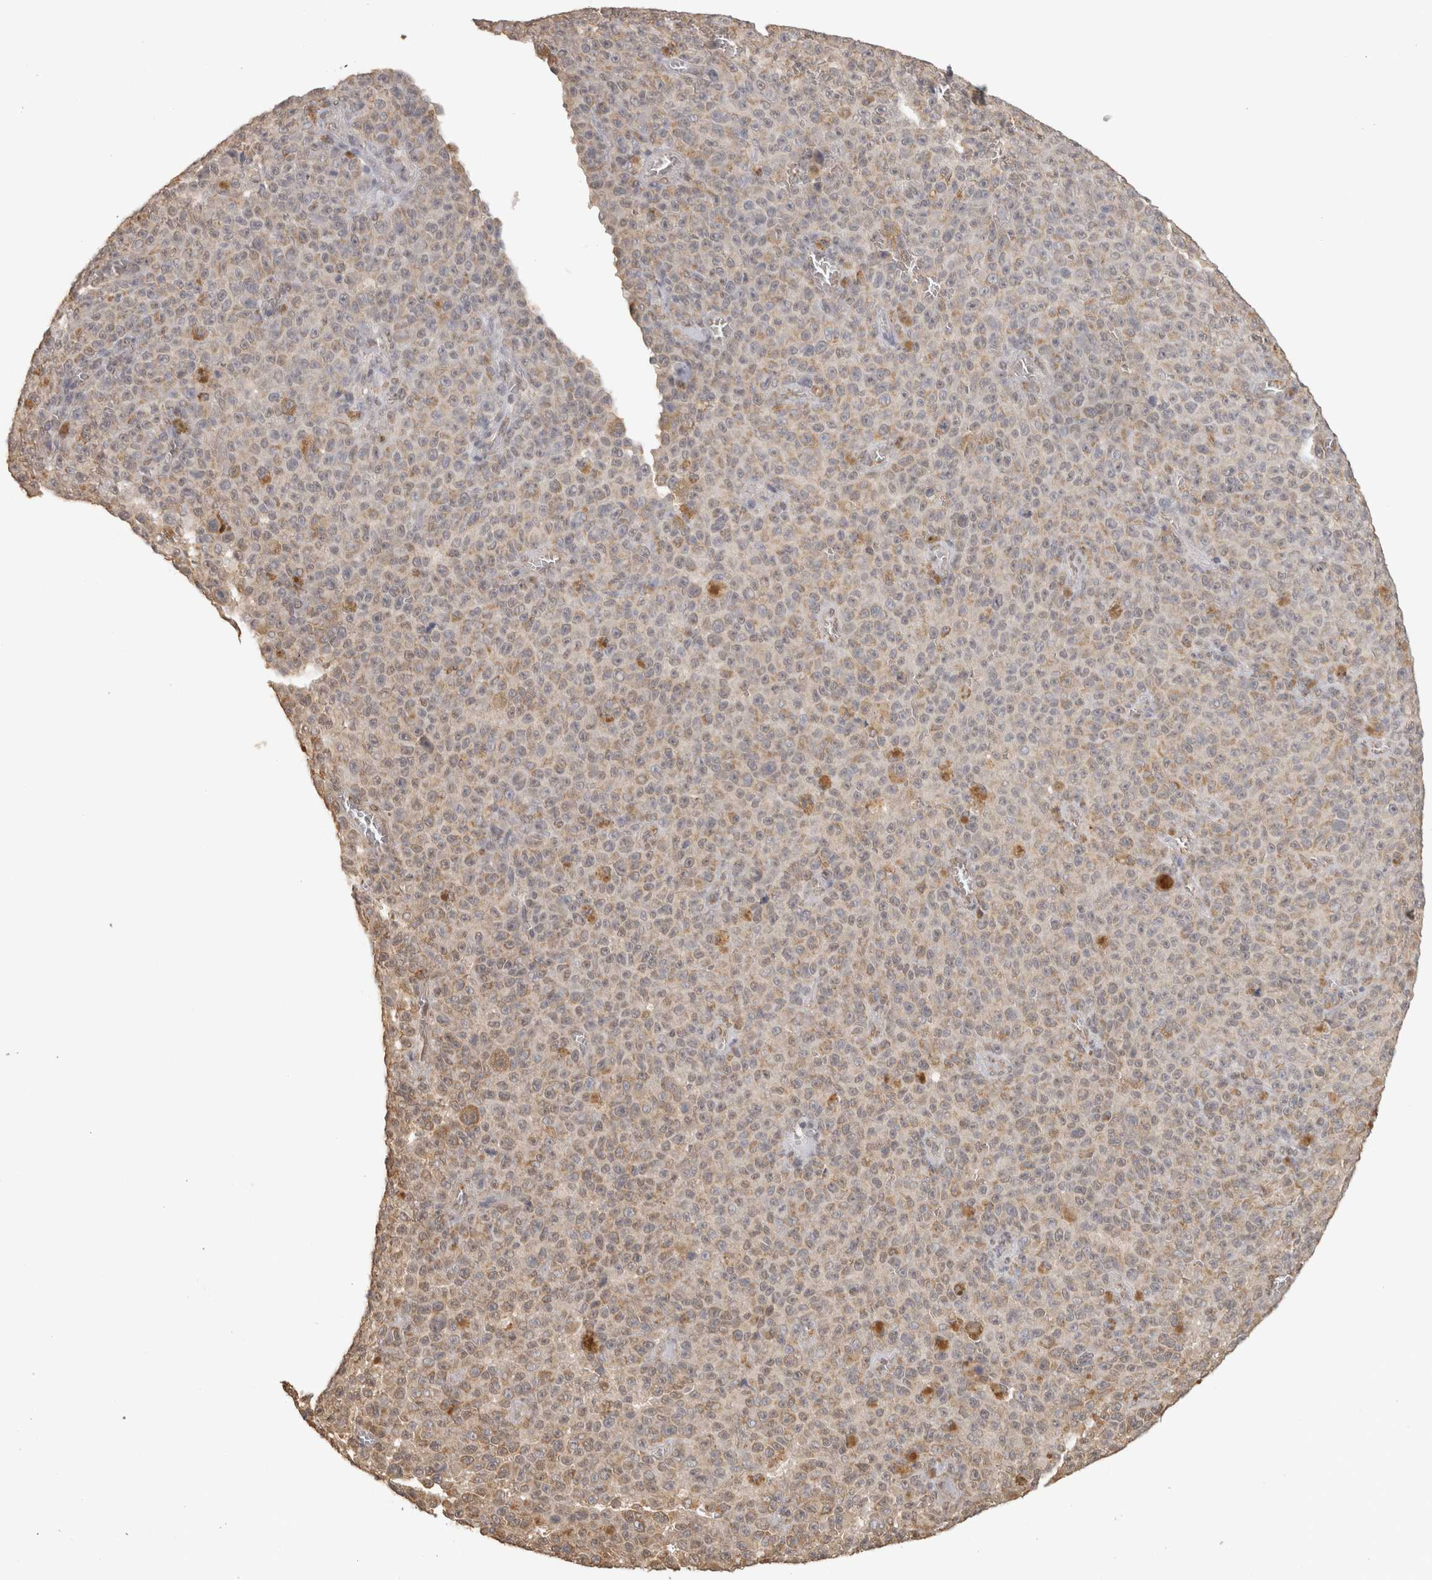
{"staining": {"intensity": "weak", "quantity": ">75%", "location": "cytoplasmic/membranous"}, "tissue": "melanoma", "cell_type": "Tumor cells", "image_type": "cancer", "snomed": [{"axis": "morphology", "description": "Malignant melanoma, NOS"}, {"axis": "topography", "description": "Skin"}], "caption": "Protein staining reveals weak cytoplasmic/membranous positivity in about >75% of tumor cells in melanoma. The staining was performed using DAB to visualize the protein expression in brown, while the nuclei were stained in blue with hematoxylin (Magnification: 20x).", "gene": "BNIP3L", "patient": {"sex": "female", "age": 82}}